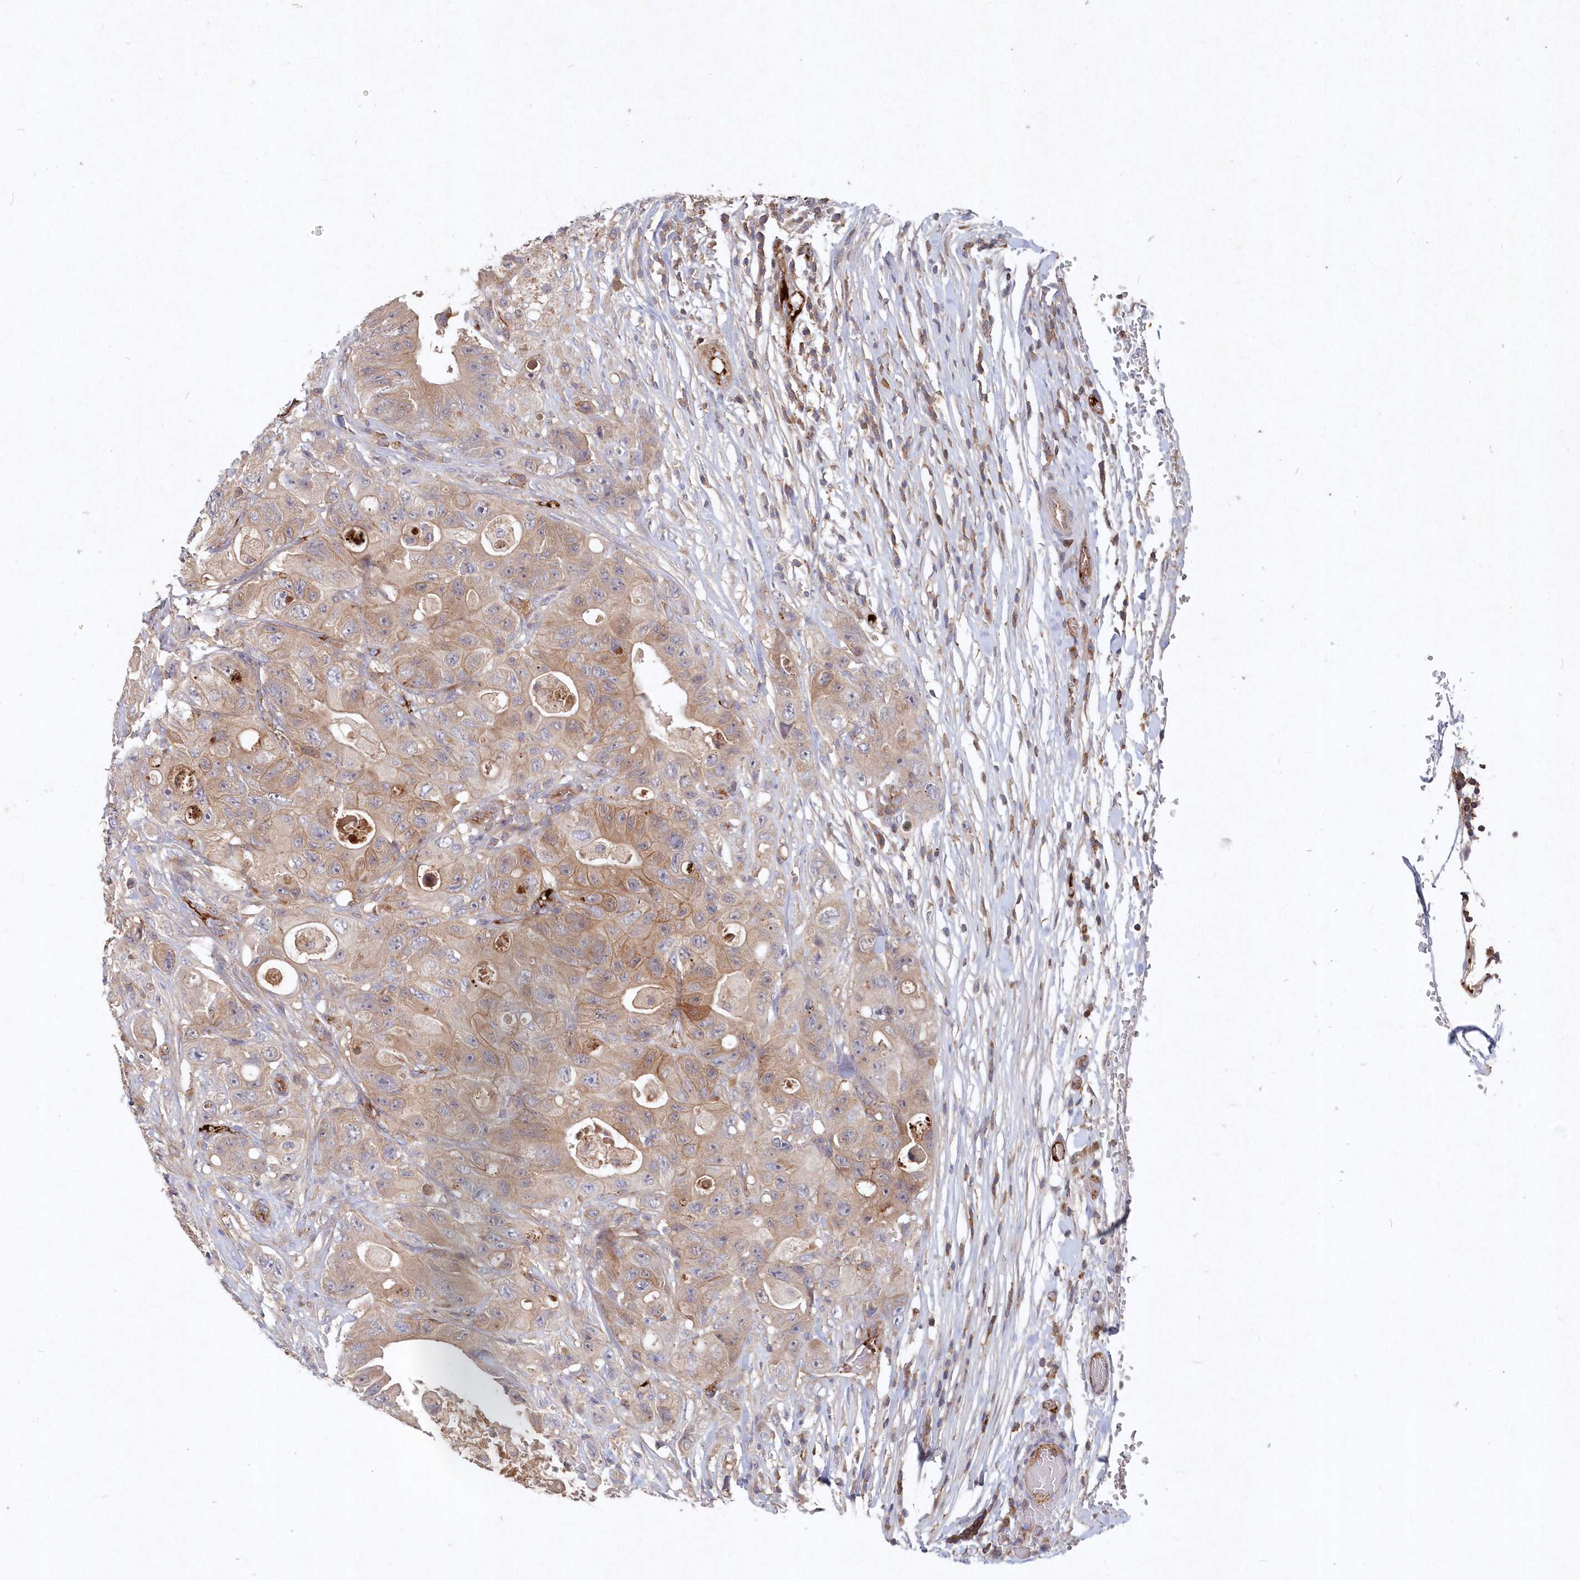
{"staining": {"intensity": "weak", "quantity": ">75%", "location": "cytoplasmic/membranous"}, "tissue": "colorectal cancer", "cell_type": "Tumor cells", "image_type": "cancer", "snomed": [{"axis": "morphology", "description": "Adenocarcinoma, NOS"}, {"axis": "topography", "description": "Colon"}], "caption": "Immunohistochemical staining of colorectal cancer reveals low levels of weak cytoplasmic/membranous protein staining in approximately >75% of tumor cells.", "gene": "ABHD14B", "patient": {"sex": "female", "age": 46}}